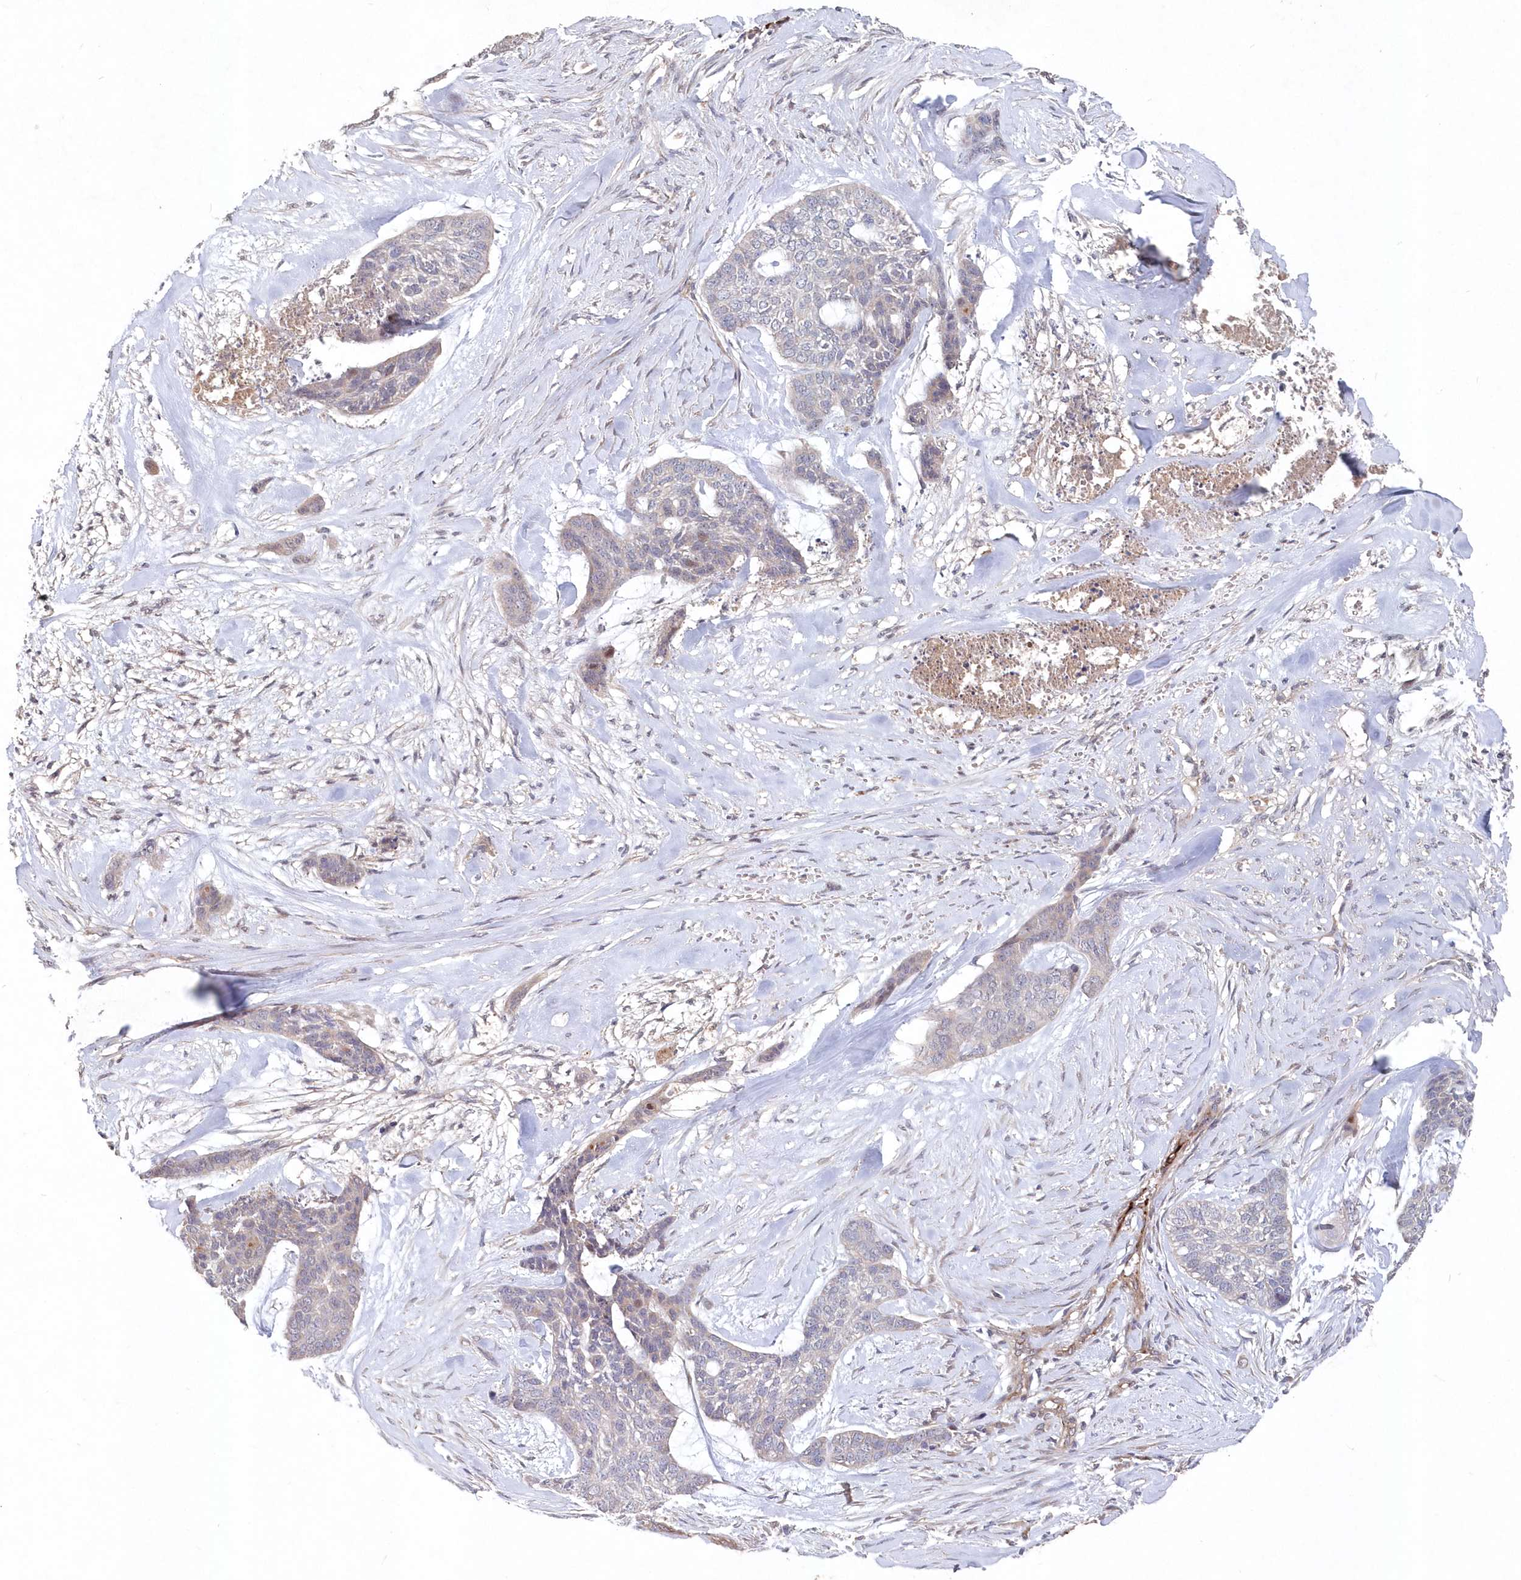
{"staining": {"intensity": "negative", "quantity": "none", "location": "none"}, "tissue": "skin cancer", "cell_type": "Tumor cells", "image_type": "cancer", "snomed": [{"axis": "morphology", "description": "Basal cell carcinoma"}, {"axis": "topography", "description": "Skin"}], "caption": "Tumor cells are negative for brown protein staining in basal cell carcinoma (skin).", "gene": "ABHD14B", "patient": {"sex": "female", "age": 64}}